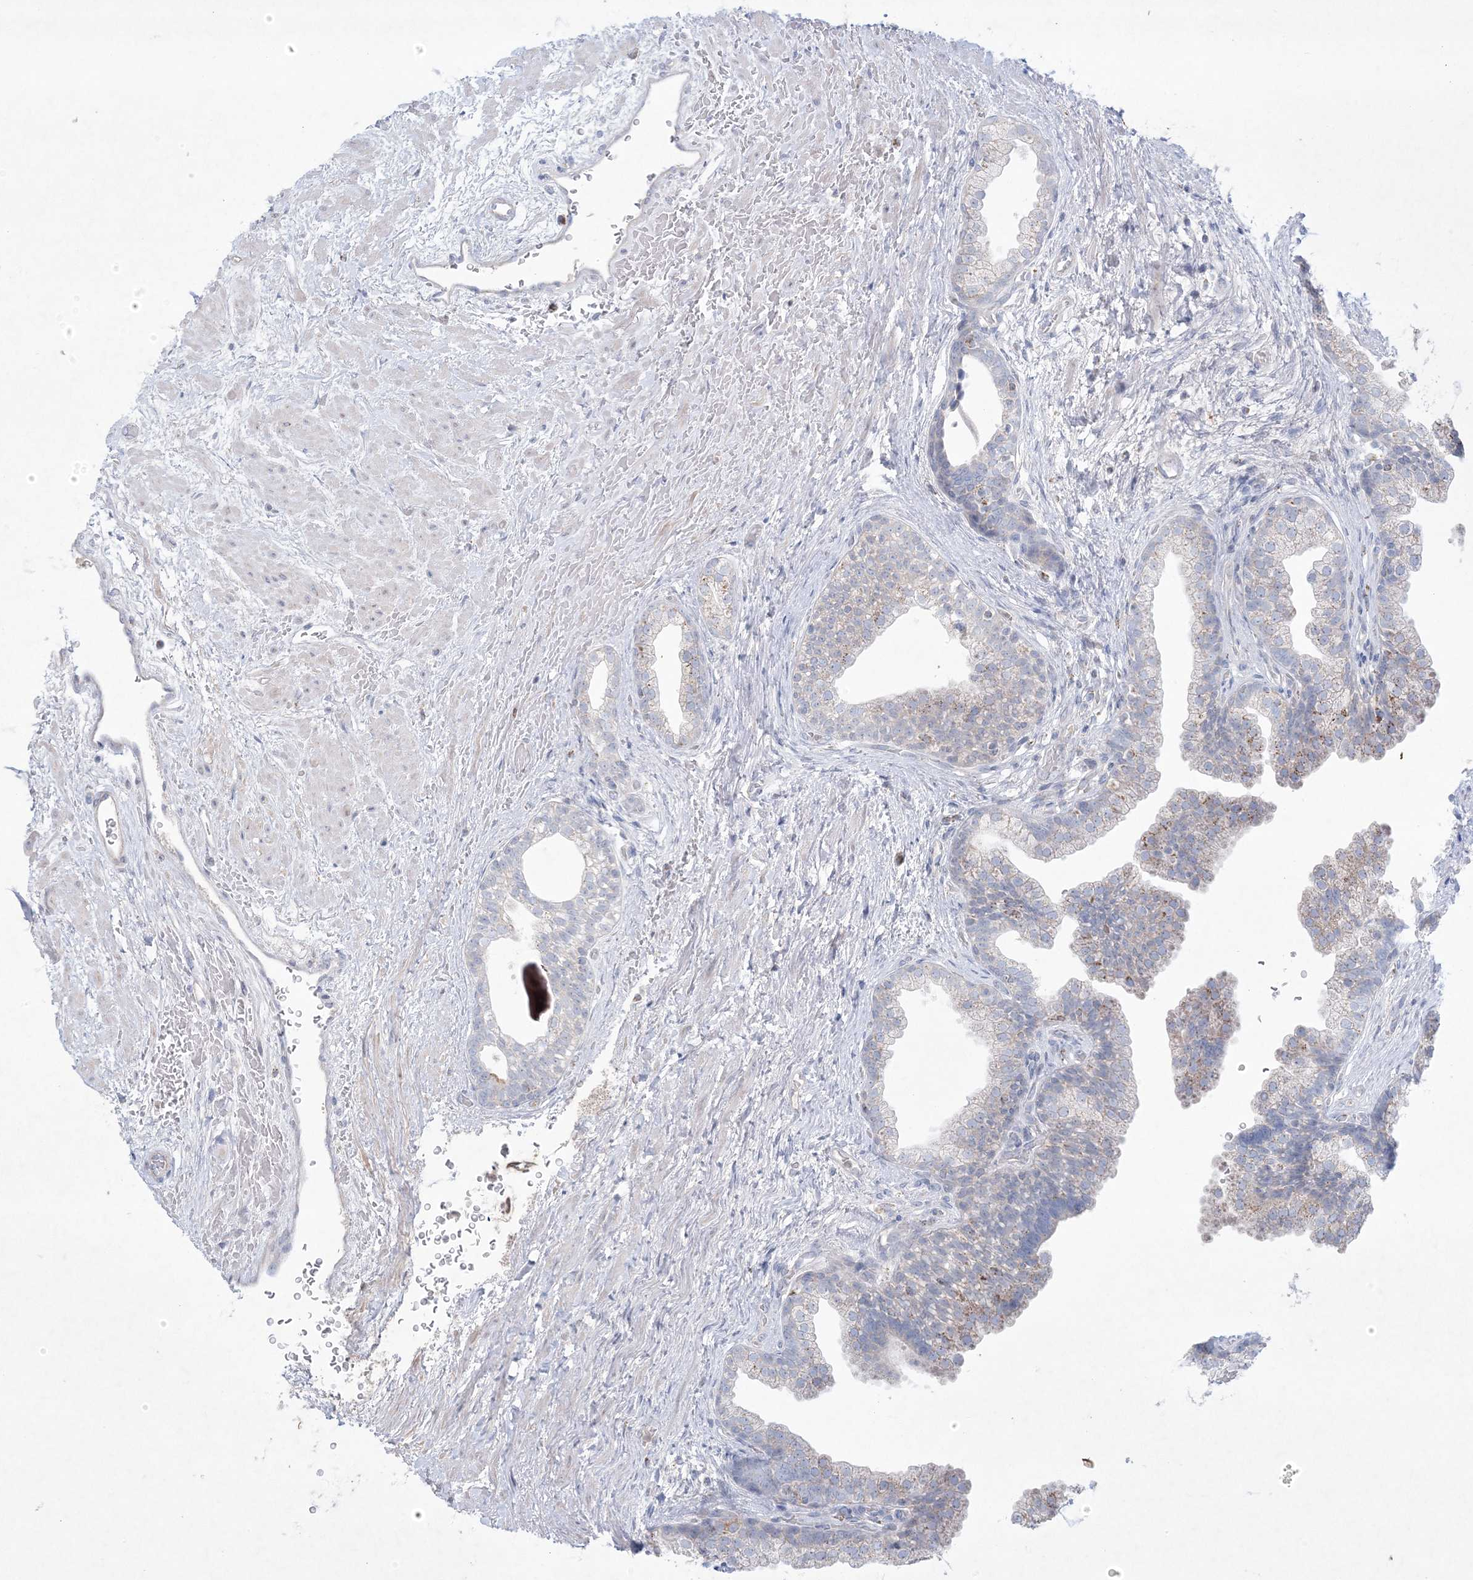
{"staining": {"intensity": "weak", "quantity": "<25%", "location": "cytoplasmic/membranous"}, "tissue": "prostate", "cell_type": "Glandular cells", "image_type": "normal", "snomed": [{"axis": "morphology", "description": "Normal tissue, NOS"}, {"axis": "topography", "description": "Prostate"}], "caption": "Immunohistochemical staining of benign prostate demonstrates no significant staining in glandular cells.", "gene": "KCTD6", "patient": {"sex": "male", "age": 48}}